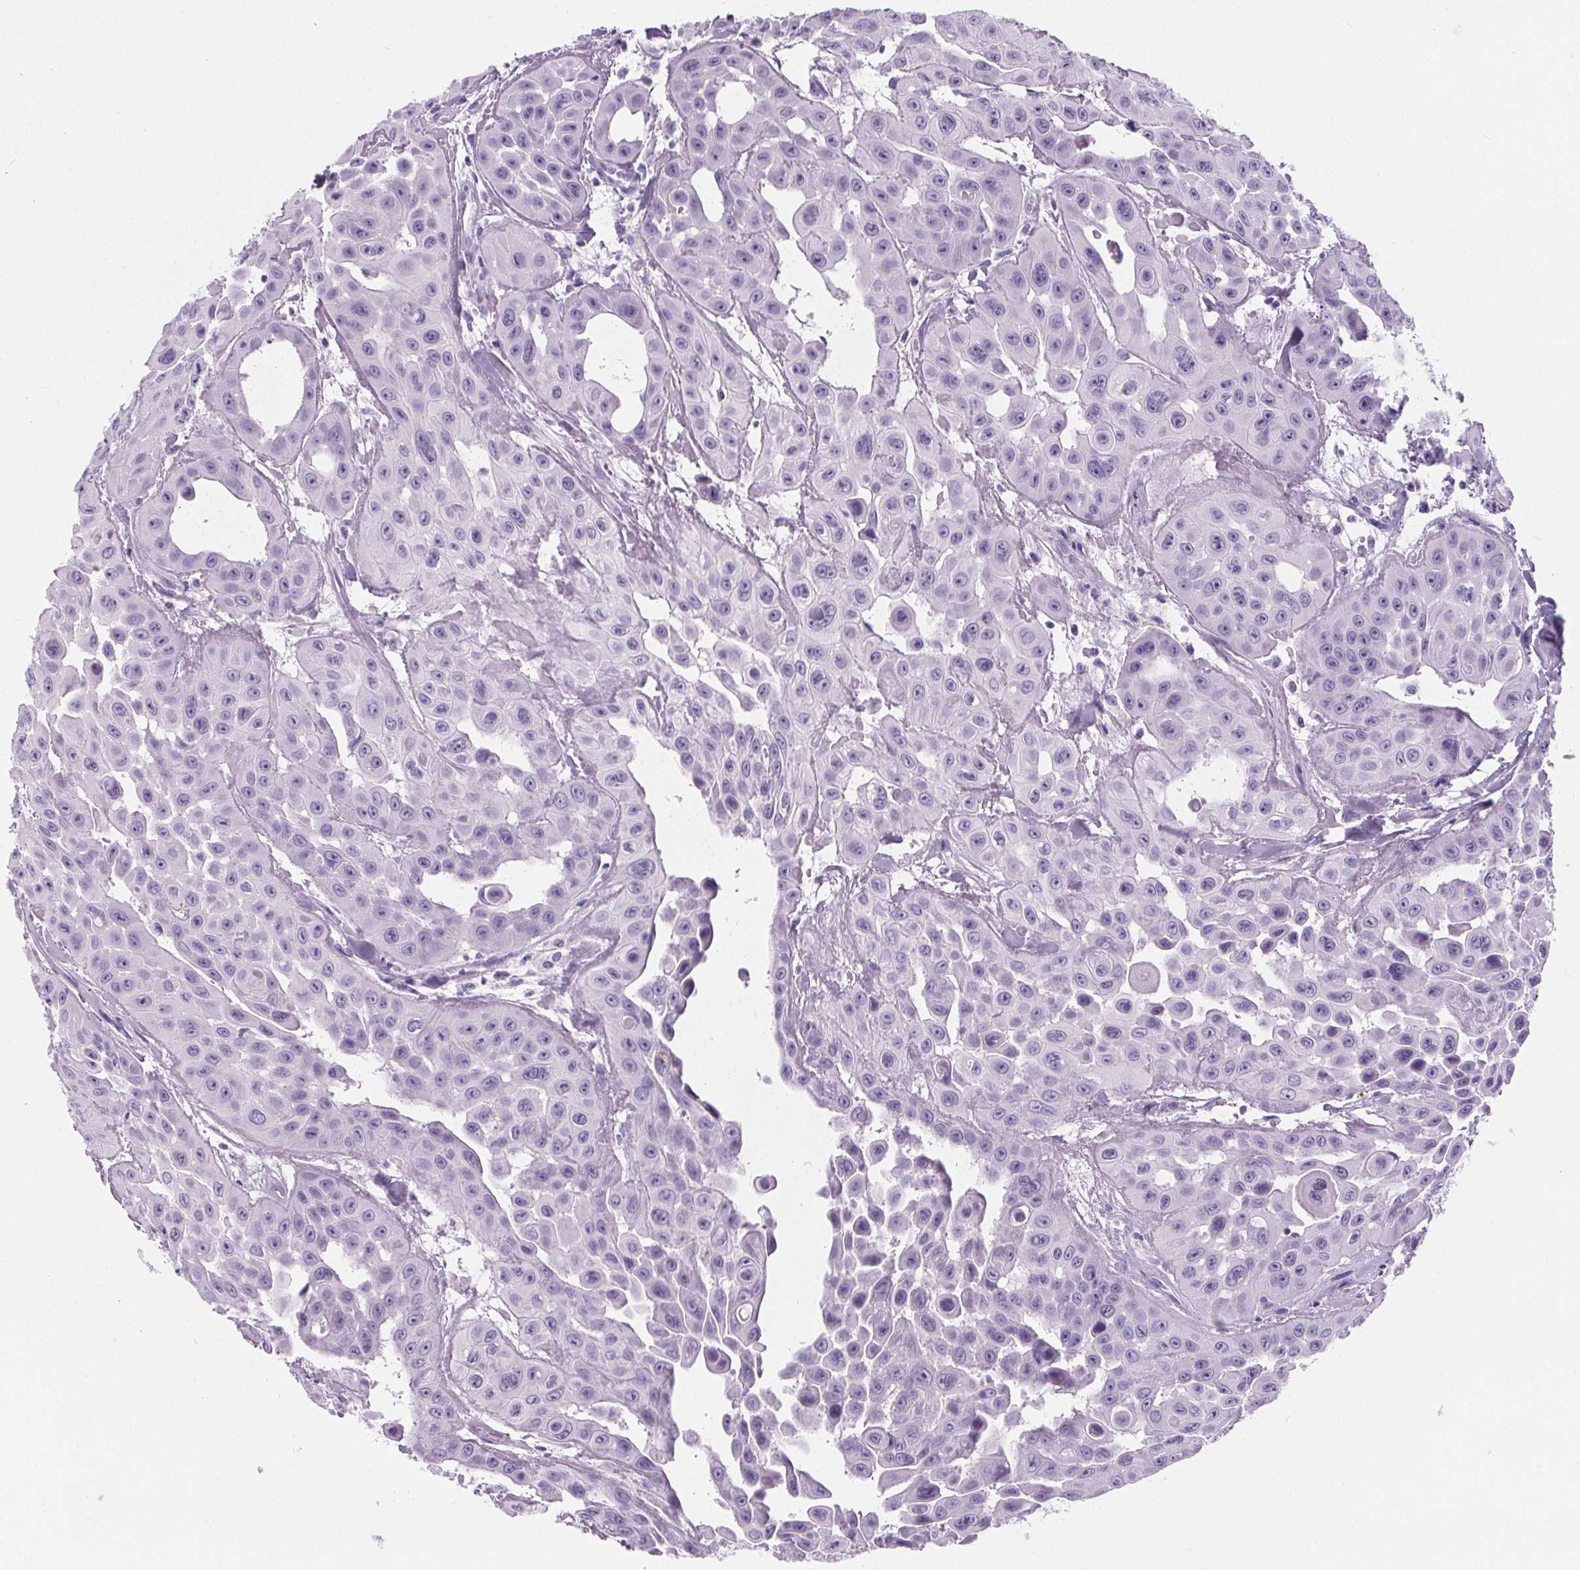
{"staining": {"intensity": "negative", "quantity": "none", "location": "none"}, "tissue": "head and neck cancer", "cell_type": "Tumor cells", "image_type": "cancer", "snomed": [{"axis": "morphology", "description": "Adenocarcinoma, NOS"}, {"axis": "topography", "description": "Head-Neck"}], "caption": "IHC histopathology image of neoplastic tissue: human head and neck cancer (adenocarcinoma) stained with DAB reveals no significant protein staining in tumor cells.", "gene": "ADRB1", "patient": {"sex": "male", "age": 73}}